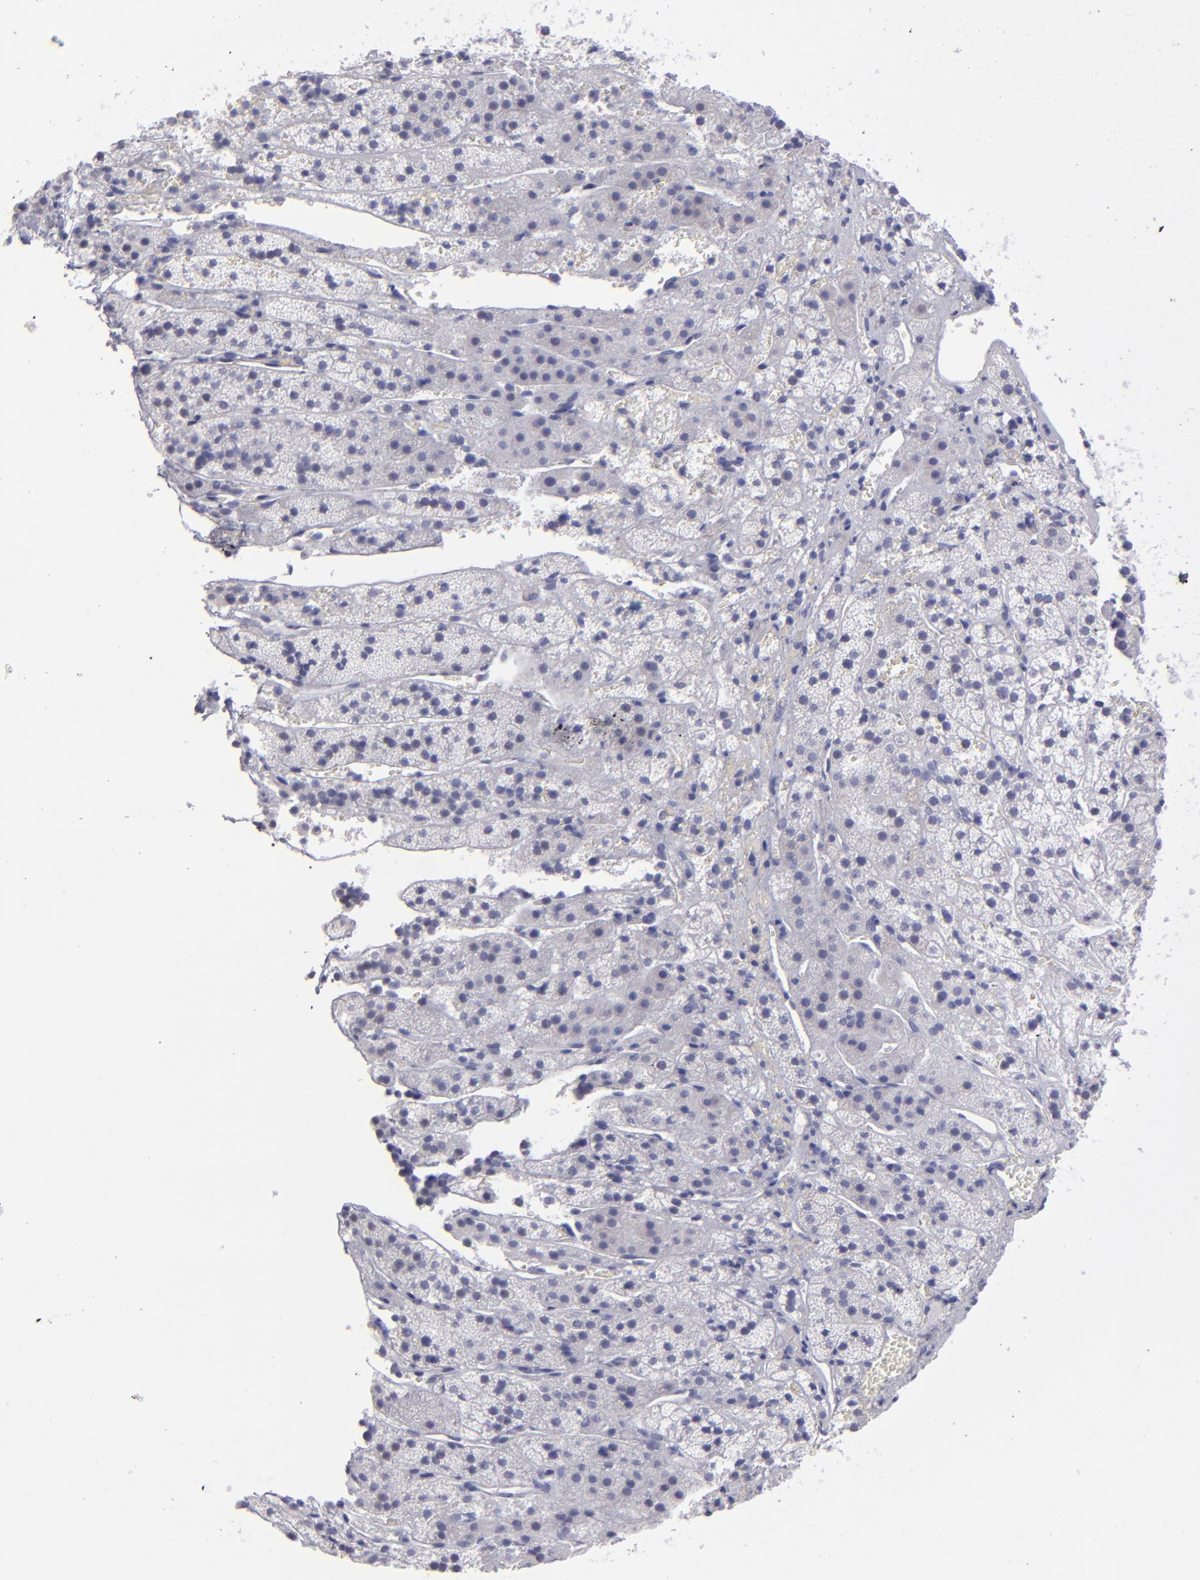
{"staining": {"intensity": "negative", "quantity": "none", "location": "none"}, "tissue": "adrenal gland", "cell_type": "Glandular cells", "image_type": "normal", "snomed": [{"axis": "morphology", "description": "Normal tissue, NOS"}, {"axis": "topography", "description": "Adrenal gland"}], "caption": "This is an immunohistochemistry (IHC) micrograph of normal adrenal gland. There is no positivity in glandular cells.", "gene": "ALDOB", "patient": {"sex": "female", "age": 44}}